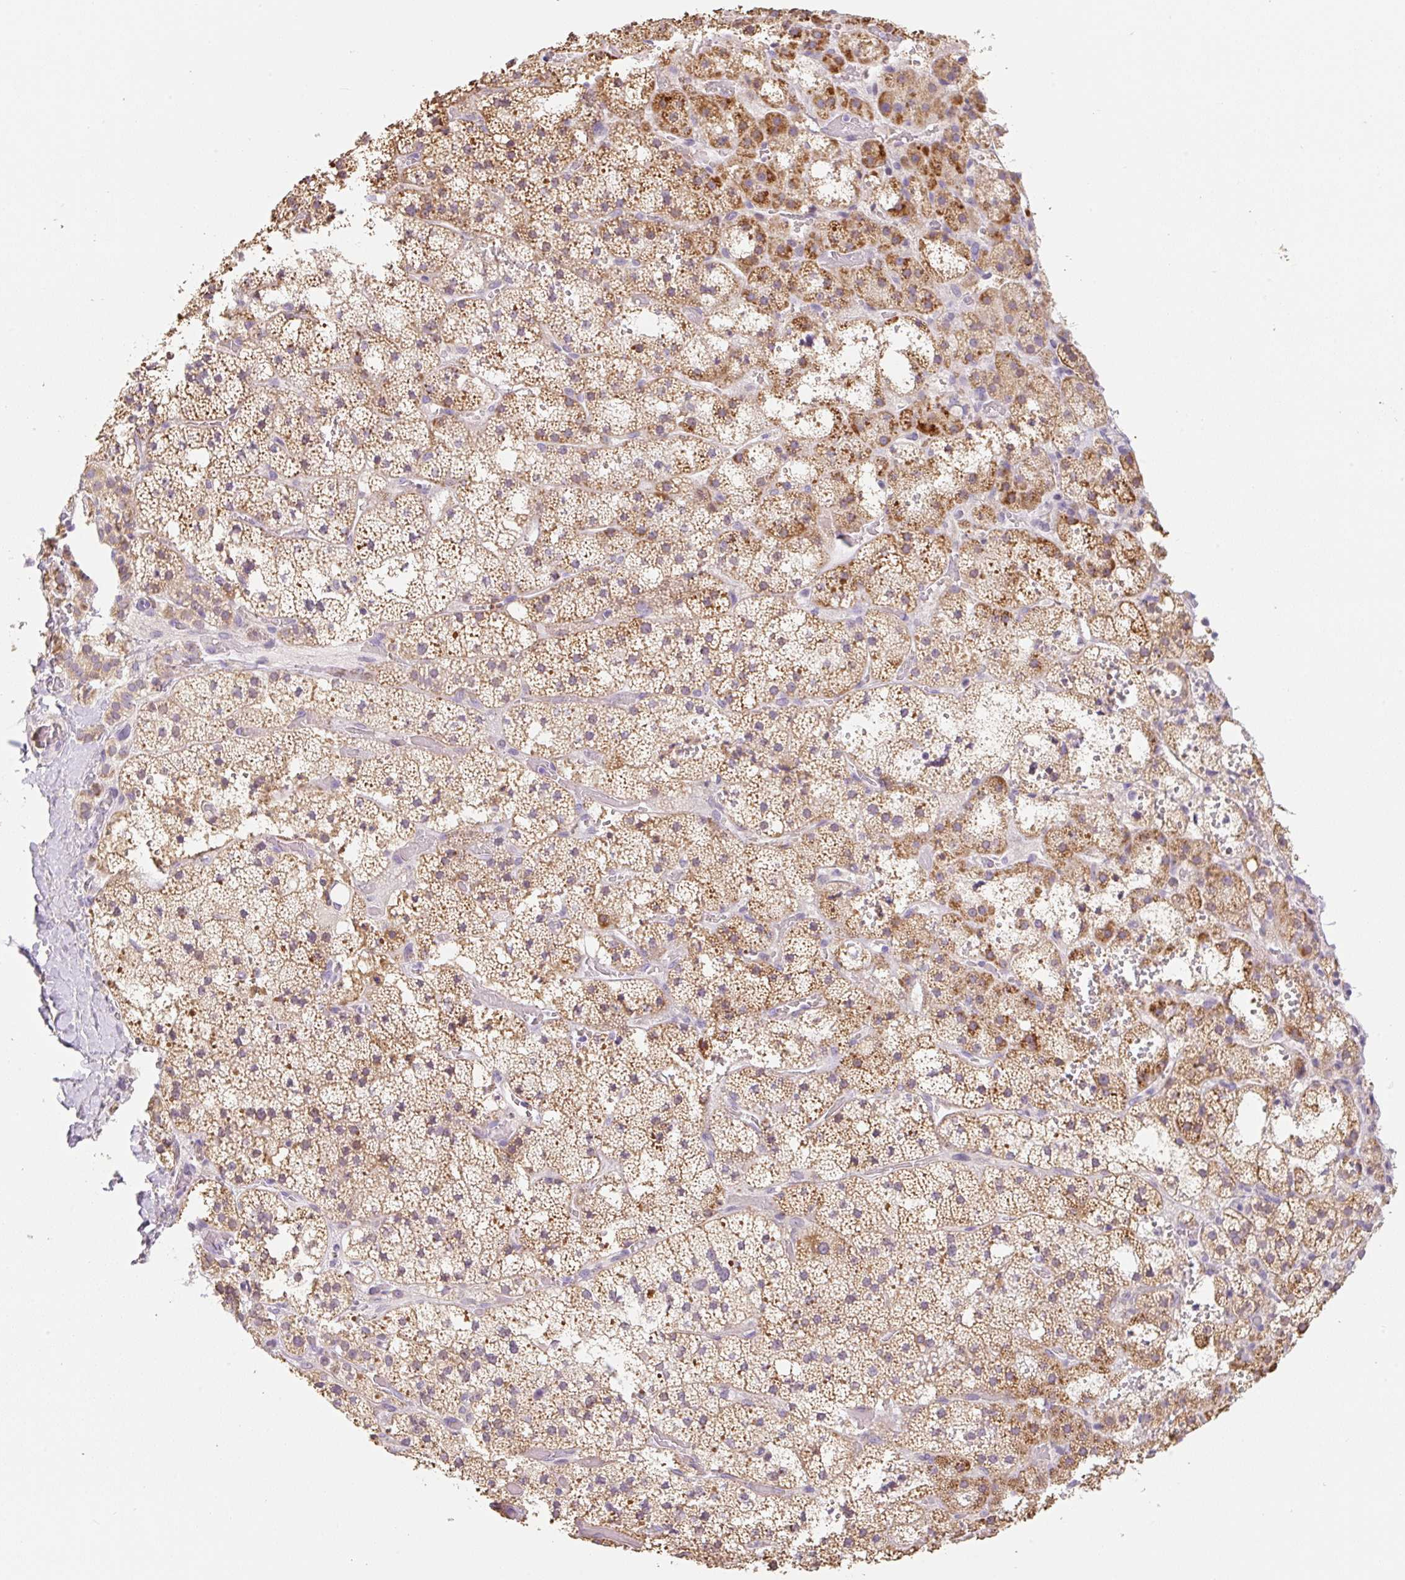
{"staining": {"intensity": "strong", "quantity": "25%-75%", "location": "cytoplasmic/membranous"}, "tissue": "adrenal gland", "cell_type": "Glandular cells", "image_type": "normal", "snomed": [{"axis": "morphology", "description": "Normal tissue, NOS"}, {"axis": "topography", "description": "Adrenal gland"}], "caption": "Strong cytoplasmic/membranous protein positivity is identified in approximately 25%-75% of glandular cells in adrenal gland. The protein is shown in brown color, while the nuclei are stained blue.", "gene": "MIA2", "patient": {"sex": "male", "age": 53}}